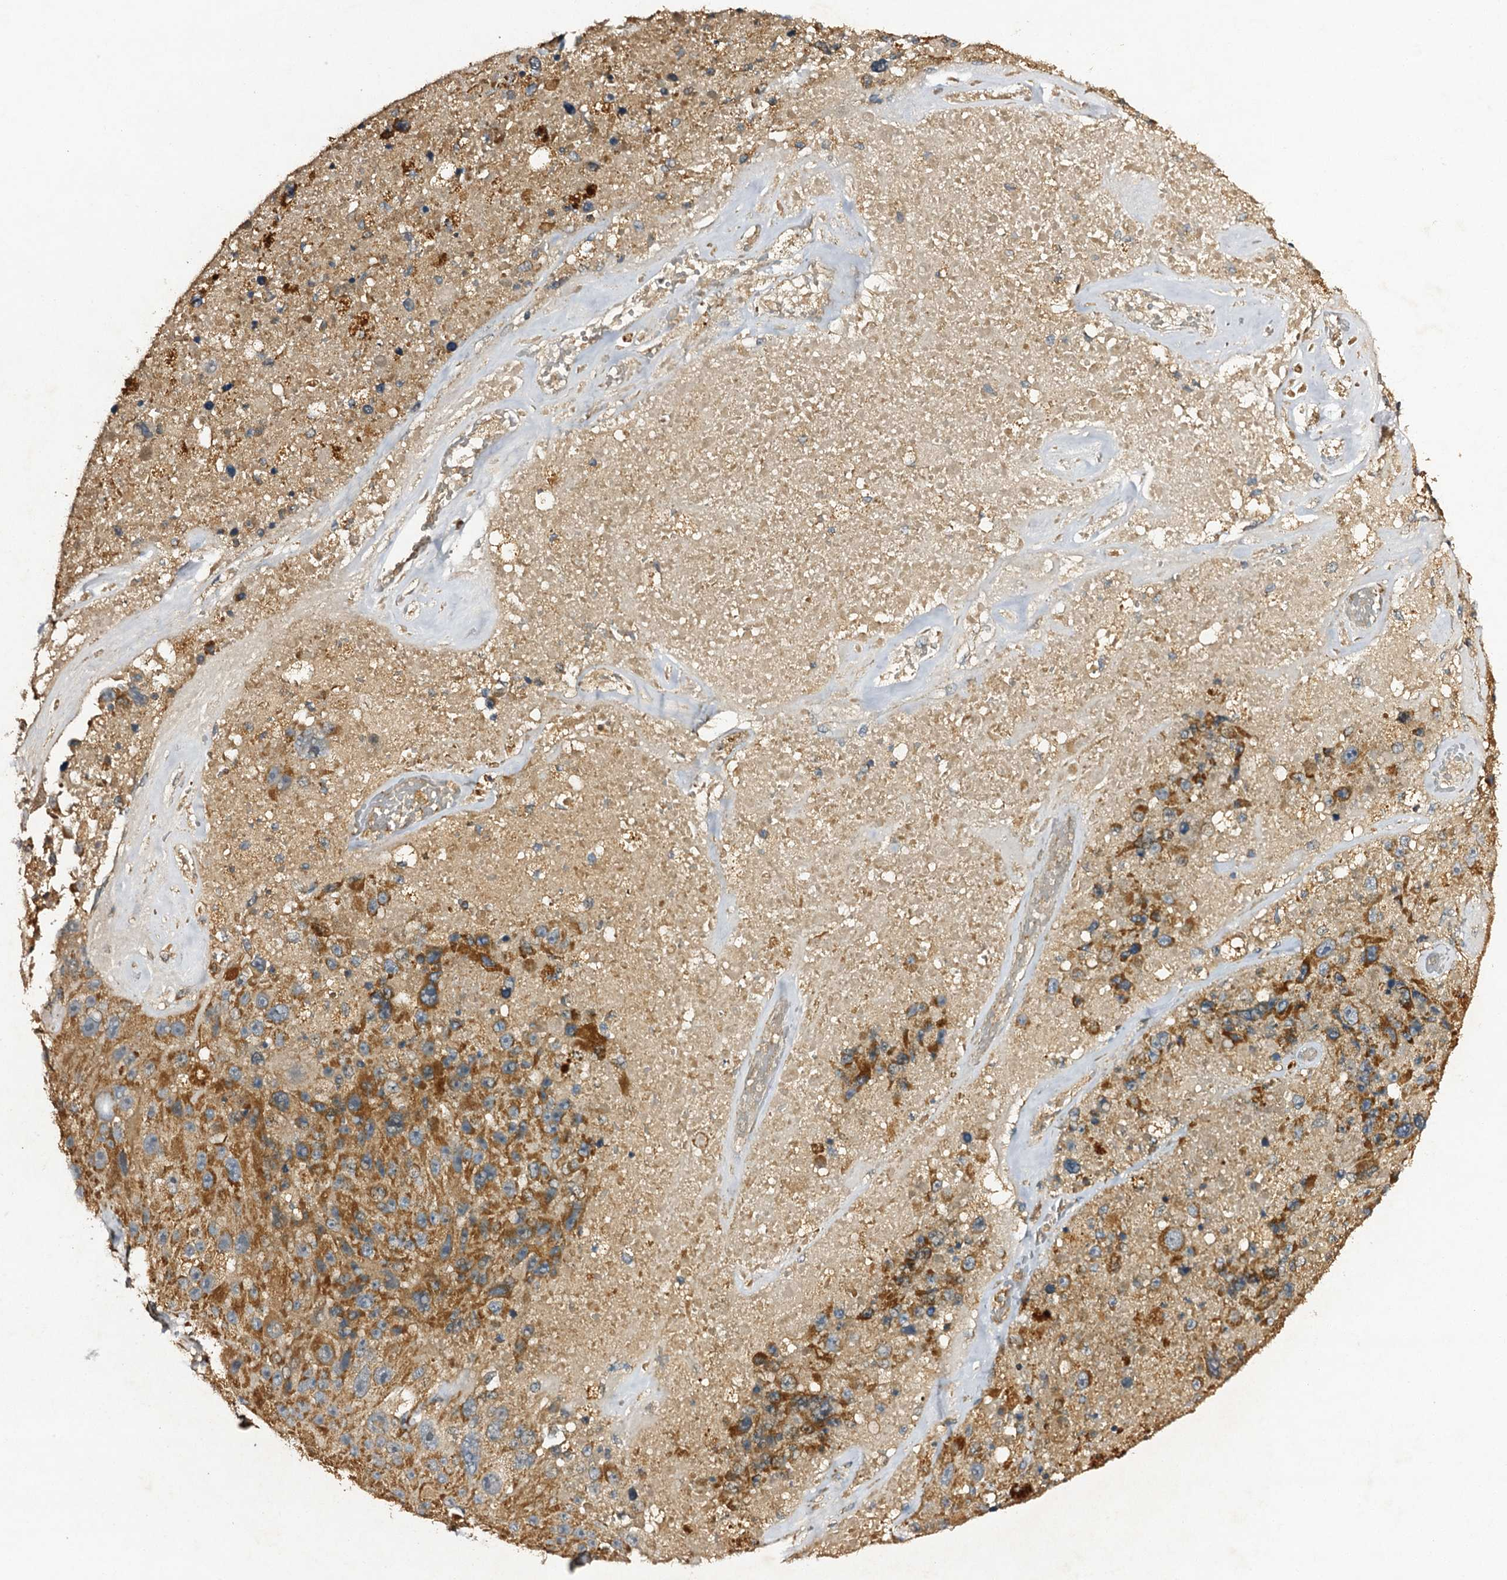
{"staining": {"intensity": "moderate", "quantity": ">75%", "location": "cytoplasmic/membranous"}, "tissue": "melanoma", "cell_type": "Tumor cells", "image_type": "cancer", "snomed": [{"axis": "morphology", "description": "Malignant melanoma, Metastatic site"}, {"axis": "topography", "description": "Lymph node"}], "caption": "Protein analysis of malignant melanoma (metastatic site) tissue exhibits moderate cytoplasmic/membranous staining in approximately >75% of tumor cells.", "gene": "NDUFA13", "patient": {"sex": "male", "age": 62}}